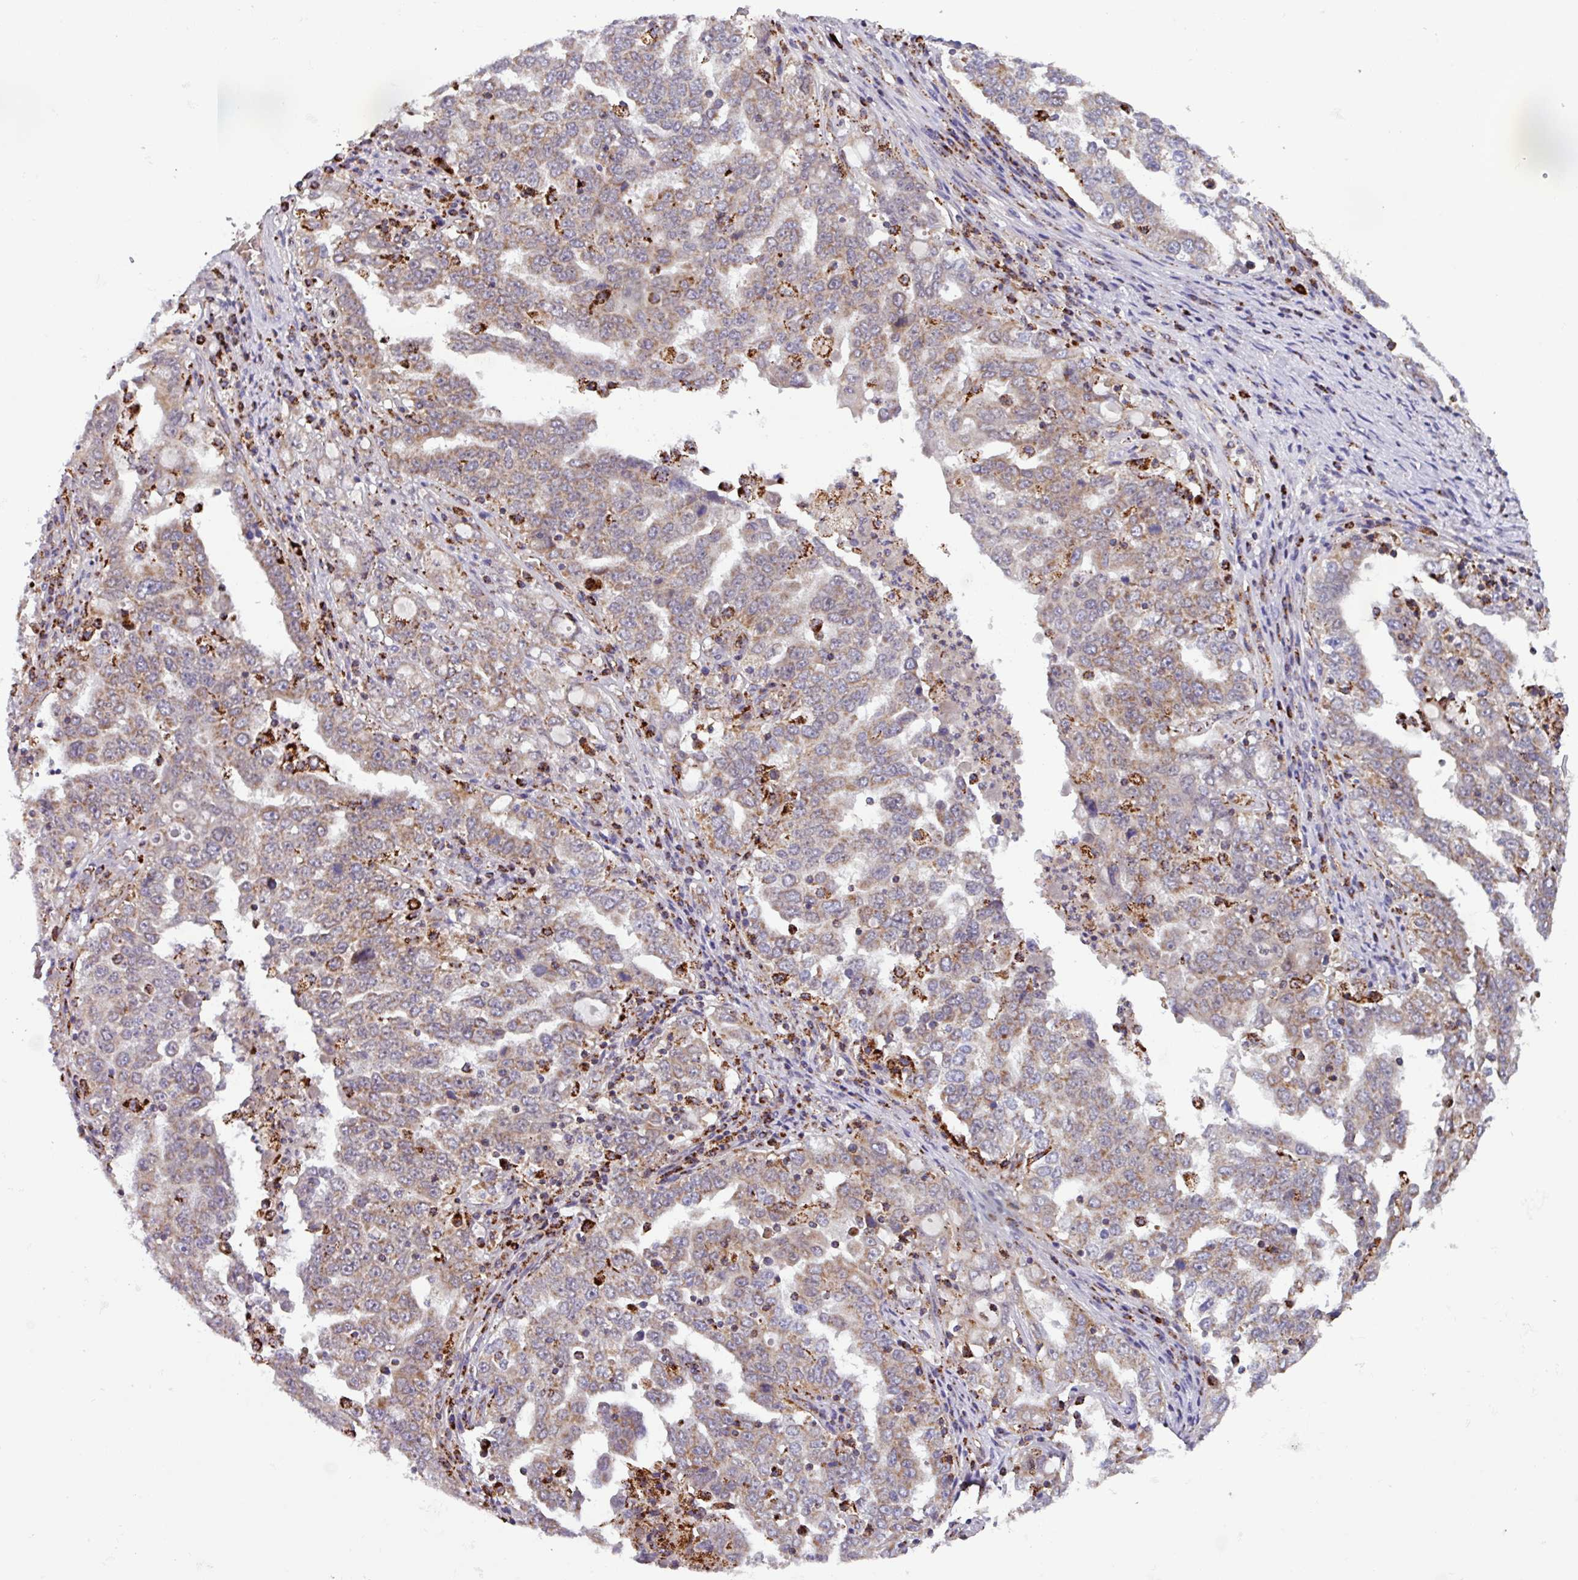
{"staining": {"intensity": "weak", "quantity": ">75%", "location": "cytoplasmic/membranous"}, "tissue": "ovarian cancer", "cell_type": "Tumor cells", "image_type": "cancer", "snomed": [{"axis": "morphology", "description": "Carcinoma, endometroid"}, {"axis": "topography", "description": "Ovary"}], "caption": "Brown immunohistochemical staining in endometroid carcinoma (ovarian) shows weak cytoplasmic/membranous expression in approximately >75% of tumor cells. (Stains: DAB in brown, nuclei in blue, Microscopy: brightfield microscopy at high magnification).", "gene": "AKIRIN1", "patient": {"sex": "female", "age": 62}}